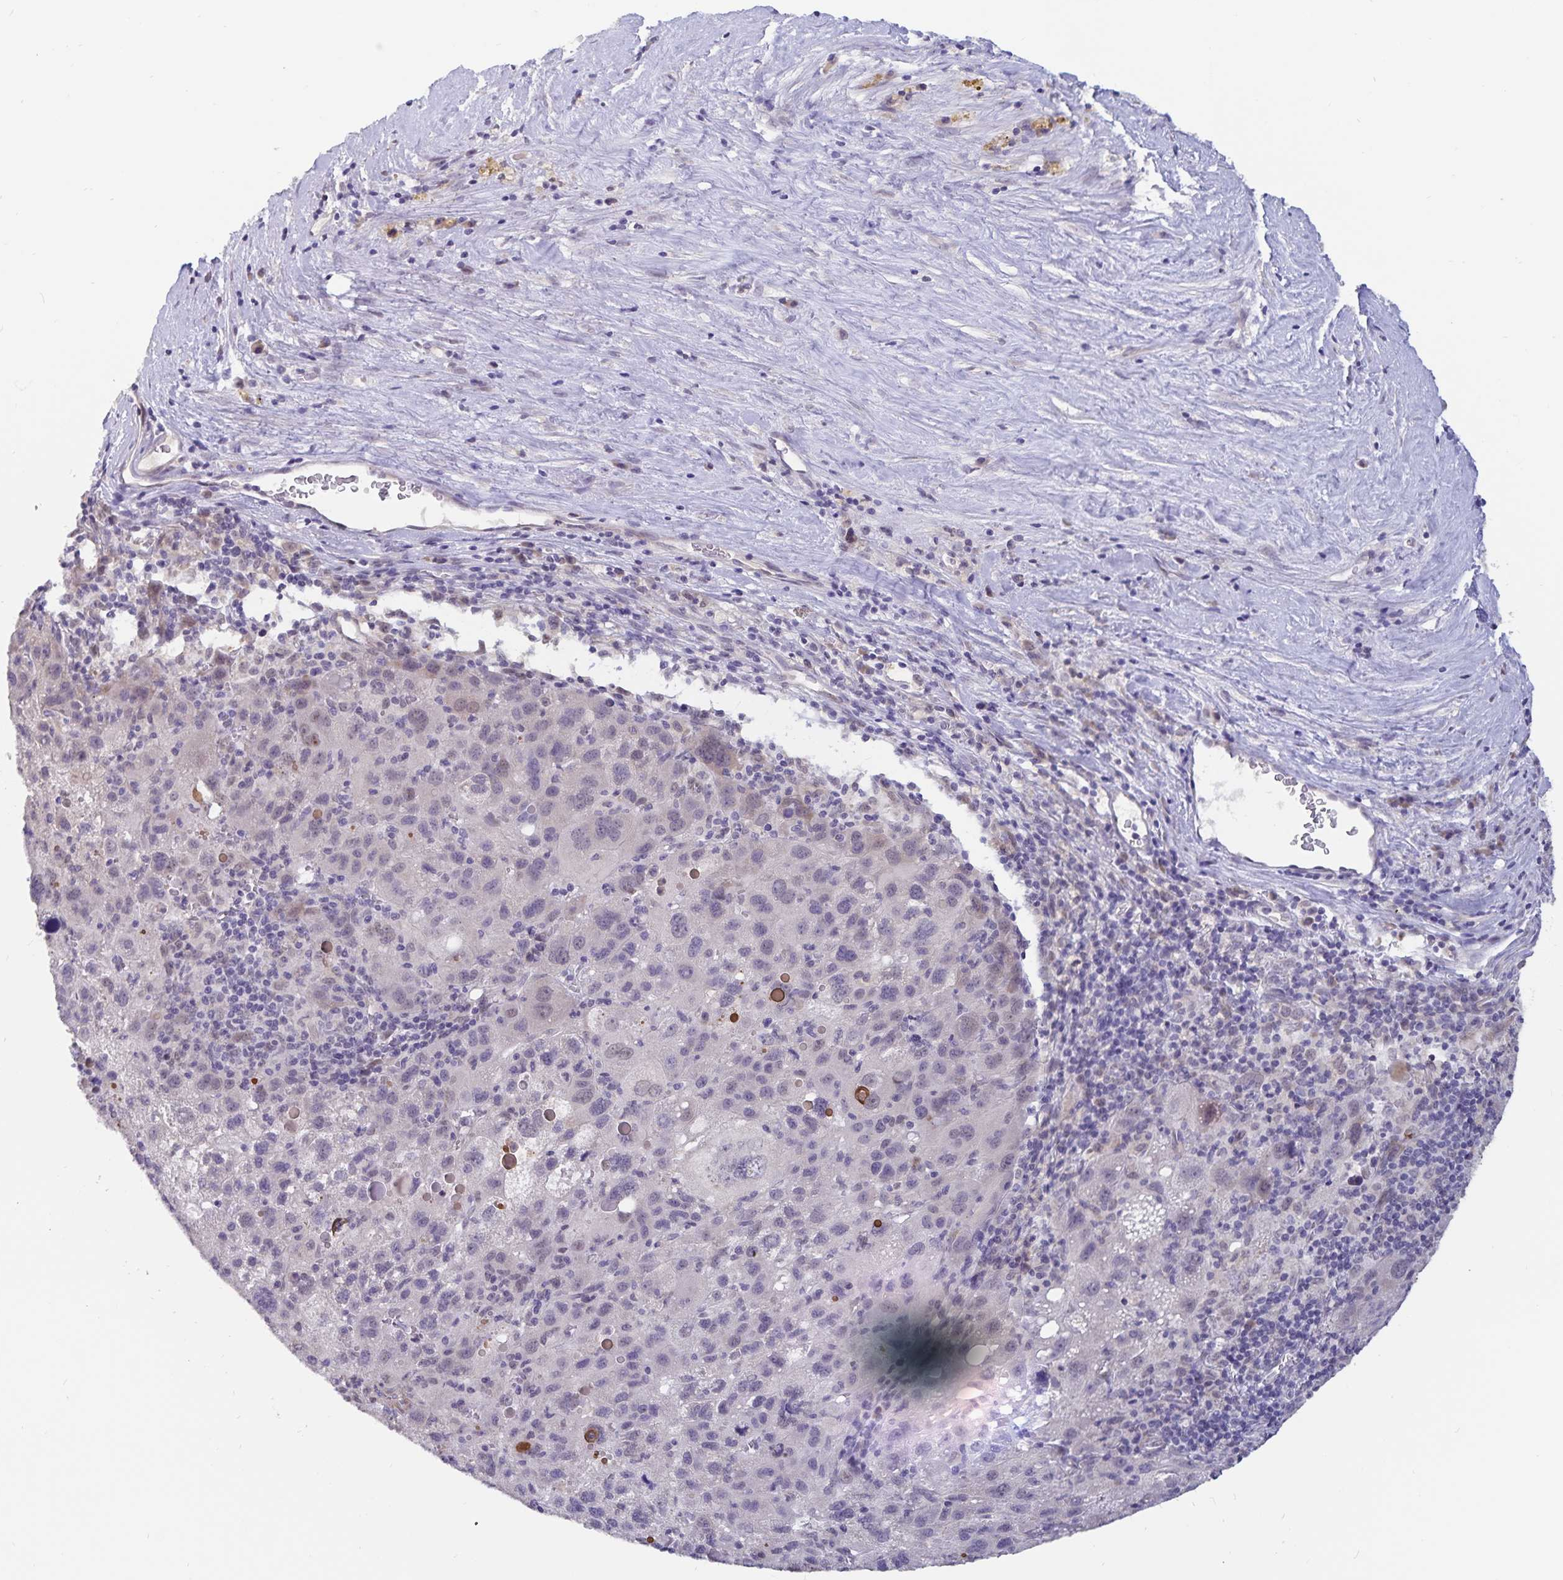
{"staining": {"intensity": "negative", "quantity": "none", "location": "none"}, "tissue": "liver cancer", "cell_type": "Tumor cells", "image_type": "cancer", "snomed": [{"axis": "morphology", "description": "Carcinoma, Hepatocellular, NOS"}, {"axis": "topography", "description": "Liver"}], "caption": "Immunohistochemistry (IHC) of liver cancer demonstrates no positivity in tumor cells. (DAB IHC visualized using brightfield microscopy, high magnification).", "gene": "ATP2A2", "patient": {"sex": "female", "age": 77}}